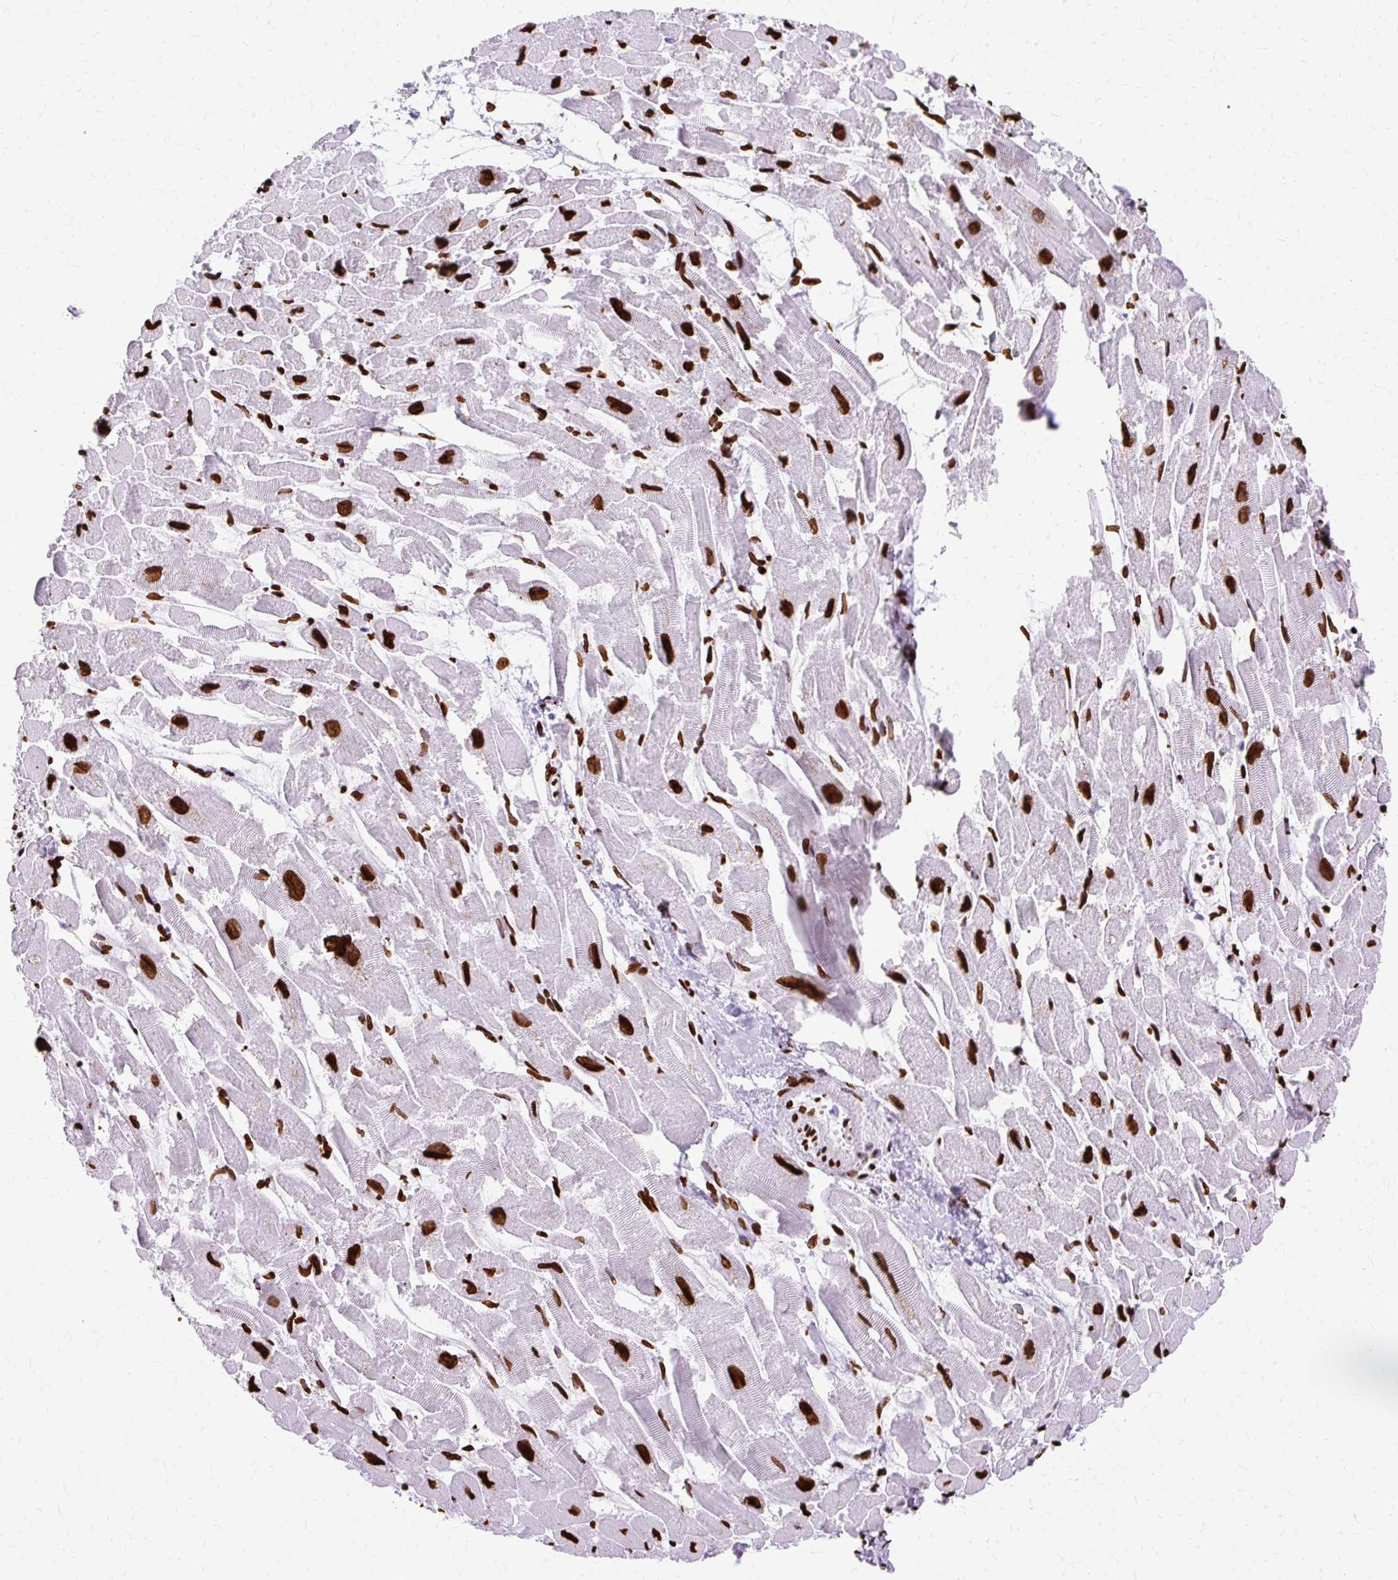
{"staining": {"intensity": "strong", "quantity": ">75%", "location": "nuclear"}, "tissue": "heart muscle", "cell_type": "Cardiomyocytes", "image_type": "normal", "snomed": [{"axis": "morphology", "description": "Normal tissue, NOS"}, {"axis": "topography", "description": "Heart"}], "caption": "A high amount of strong nuclear staining is present in about >75% of cardiomyocytes in normal heart muscle. The staining was performed using DAB to visualize the protein expression in brown, while the nuclei were stained in blue with hematoxylin (Magnification: 20x).", "gene": "TMEM184C", "patient": {"sex": "male", "age": 54}}